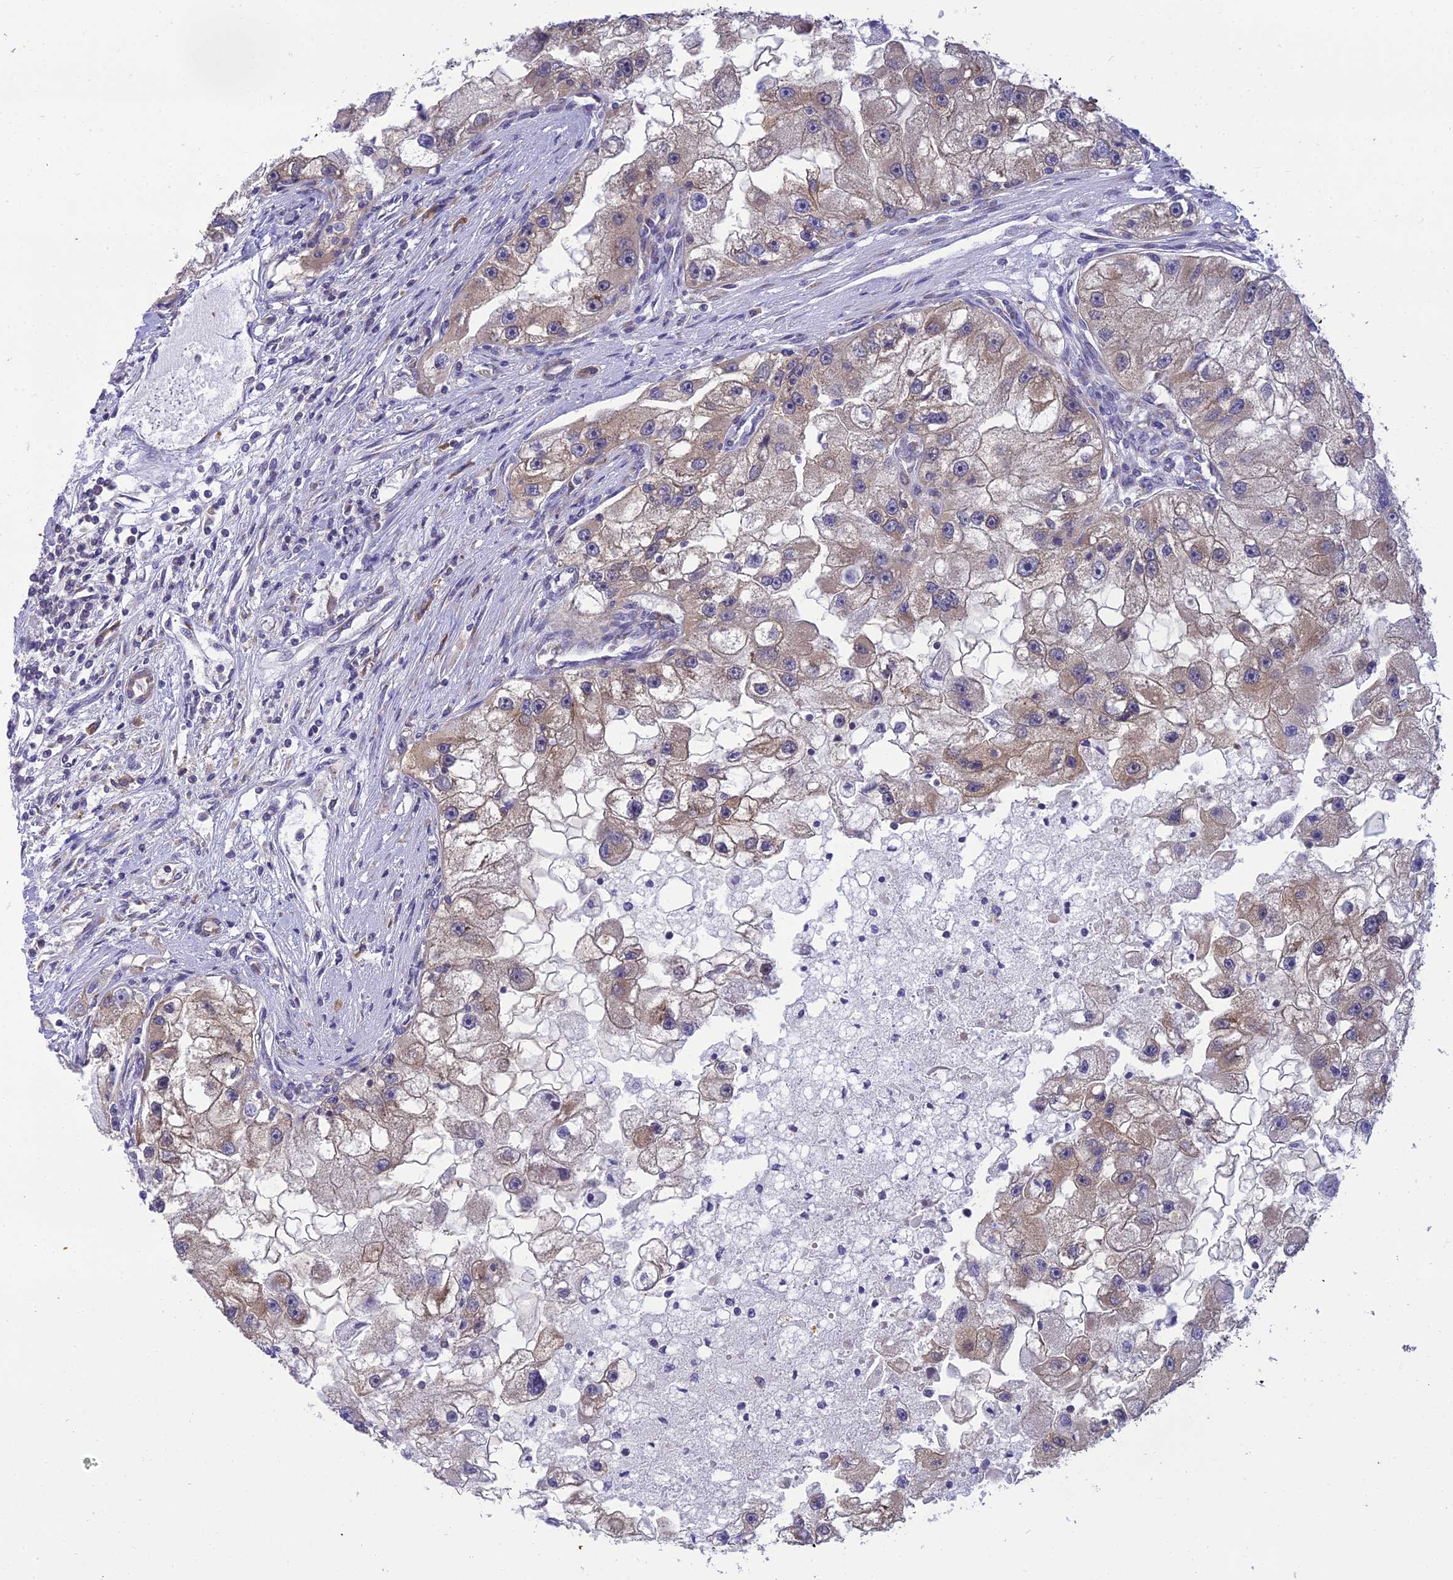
{"staining": {"intensity": "weak", "quantity": ">75%", "location": "cytoplasmic/membranous"}, "tissue": "renal cancer", "cell_type": "Tumor cells", "image_type": "cancer", "snomed": [{"axis": "morphology", "description": "Adenocarcinoma, NOS"}, {"axis": "topography", "description": "Kidney"}], "caption": "Tumor cells display low levels of weak cytoplasmic/membranous staining in about >75% of cells in human renal cancer (adenocarcinoma). (brown staining indicates protein expression, while blue staining denotes nuclei).", "gene": "CLCN7", "patient": {"sex": "male", "age": 63}}